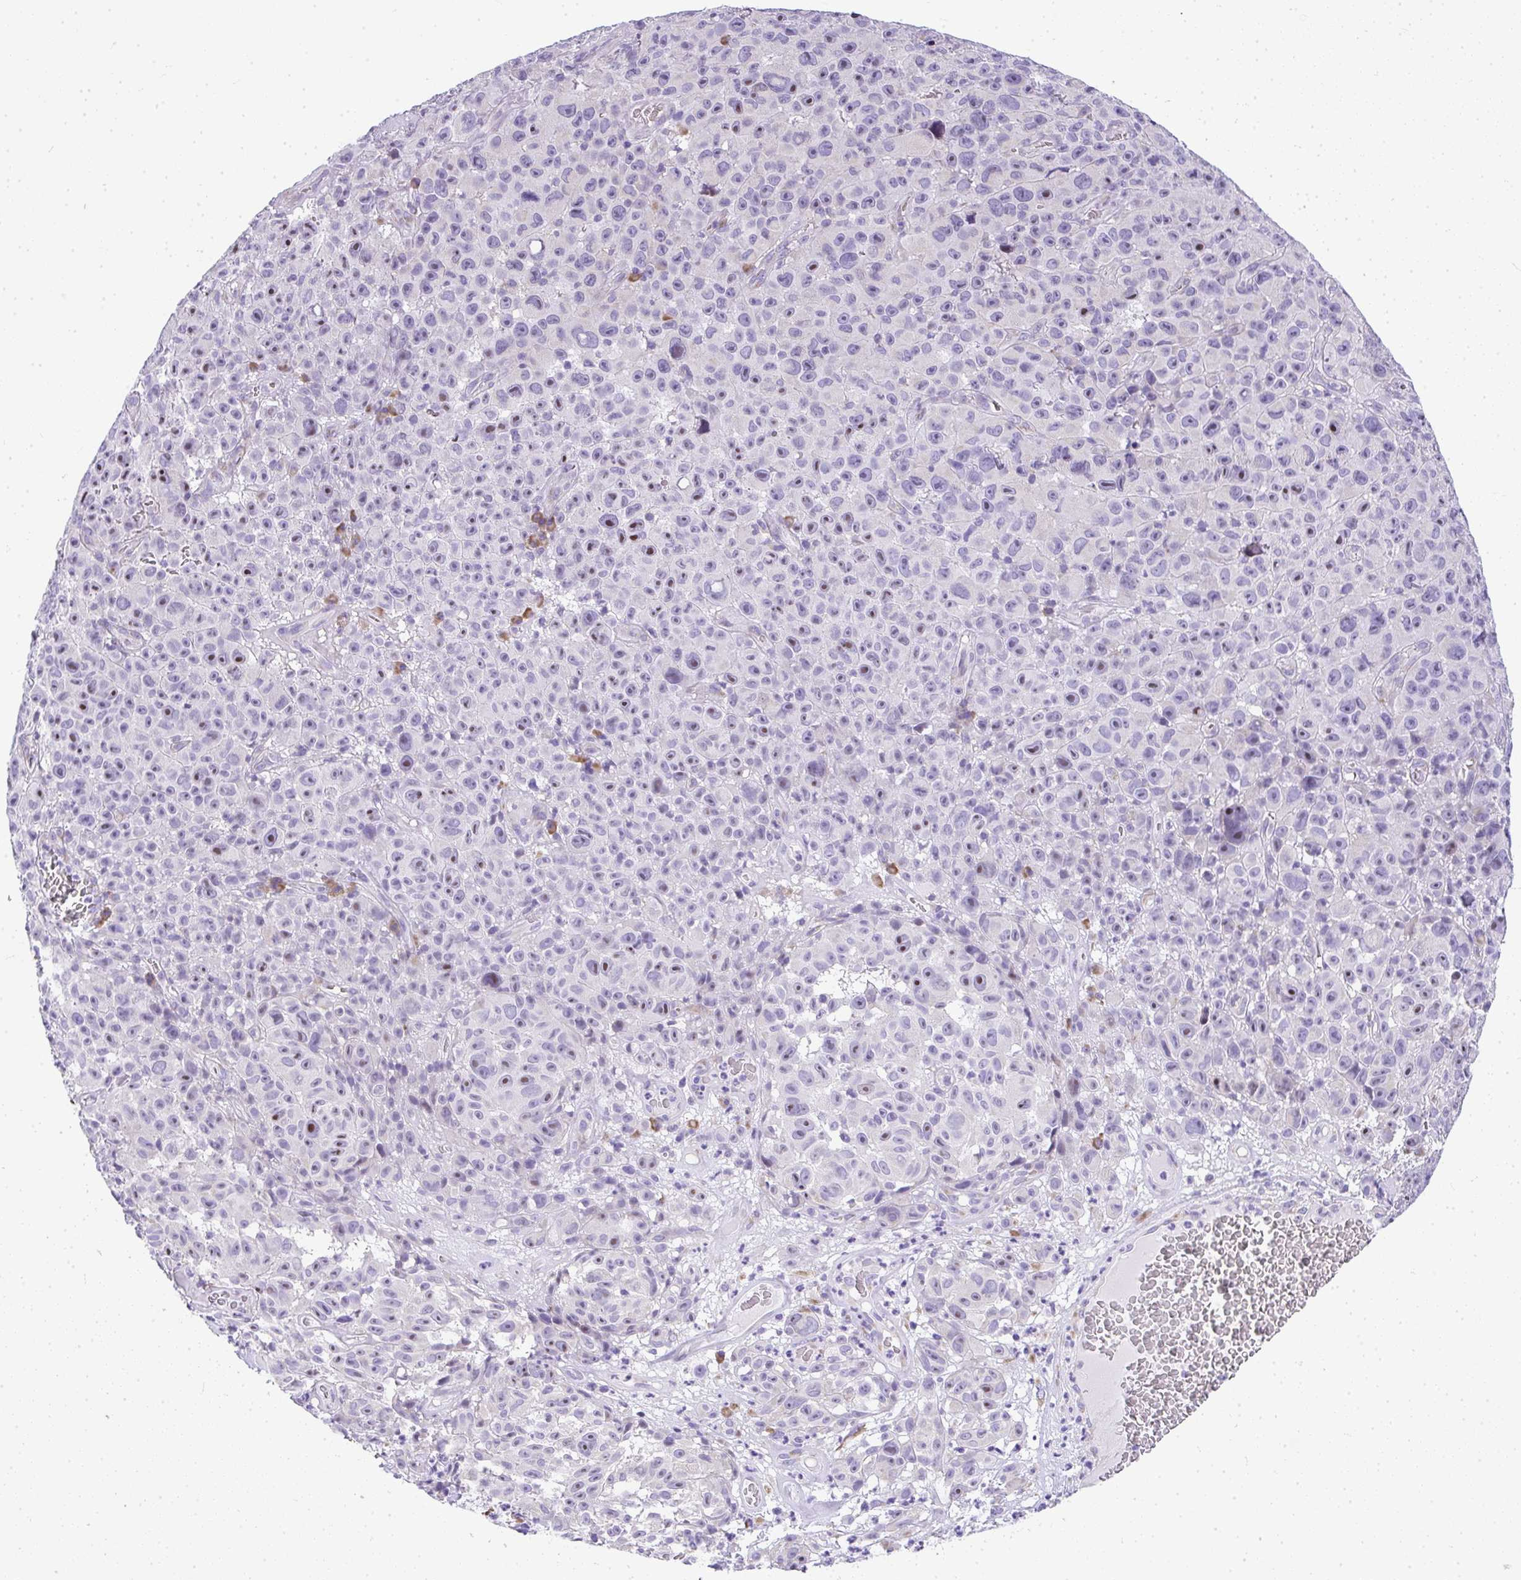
{"staining": {"intensity": "moderate", "quantity": "<25%", "location": "nuclear"}, "tissue": "melanoma", "cell_type": "Tumor cells", "image_type": "cancer", "snomed": [{"axis": "morphology", "description": "Malignant melanoma, NOS"}, {"axis": "topography", "description": "Skin"}], "caption": "The immunohistochemical stain labels moderate nuclear expression in tumor cells of melanoma tissue. (Stains: DAB in brown, nuclei in blue, Microscopy: brightfield microscopy at high magnification).", "gene": "ADRA2C", "patient": {"sex": "female", "age": 82}}